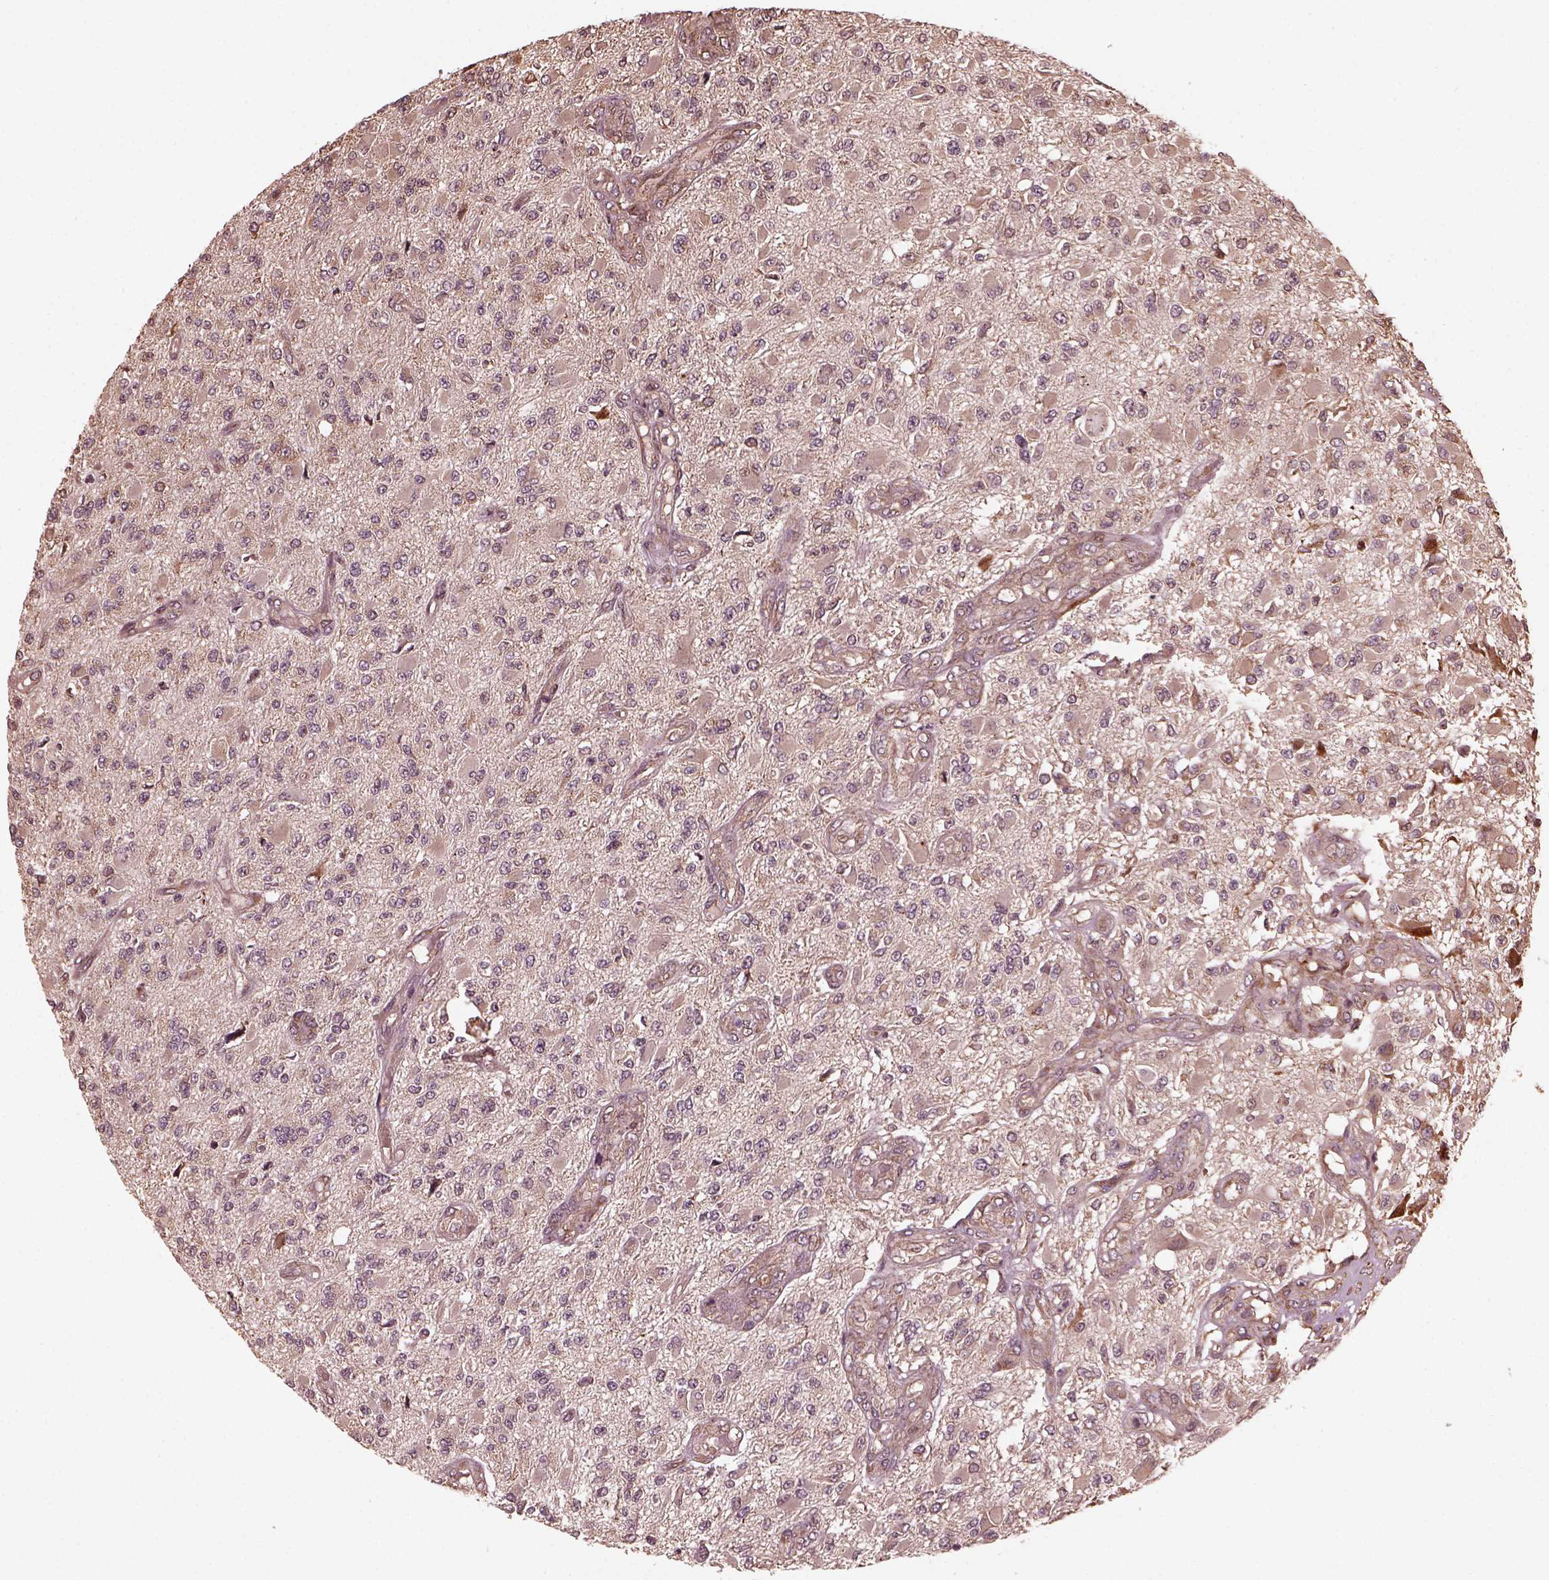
{"staining": {"intensity": "negative", "quantity": "none", "location": "none"}, "tissue": "glioma", "cell_type": "Tumor cells", "image_type": "cancer", "snomed": [{"axis": "morphology", "description": "Glioma, malignant, High grade"}, {"axis": "topography", "description": "Brain"}], "caption": "DAB (3,3'-diaminobenzidine) immunohistochemical staining of human glioma exhibits no significant positivity in tumor cells.", "gene": "ZNF292", "patient": {"sex": "female", "age": 63}}